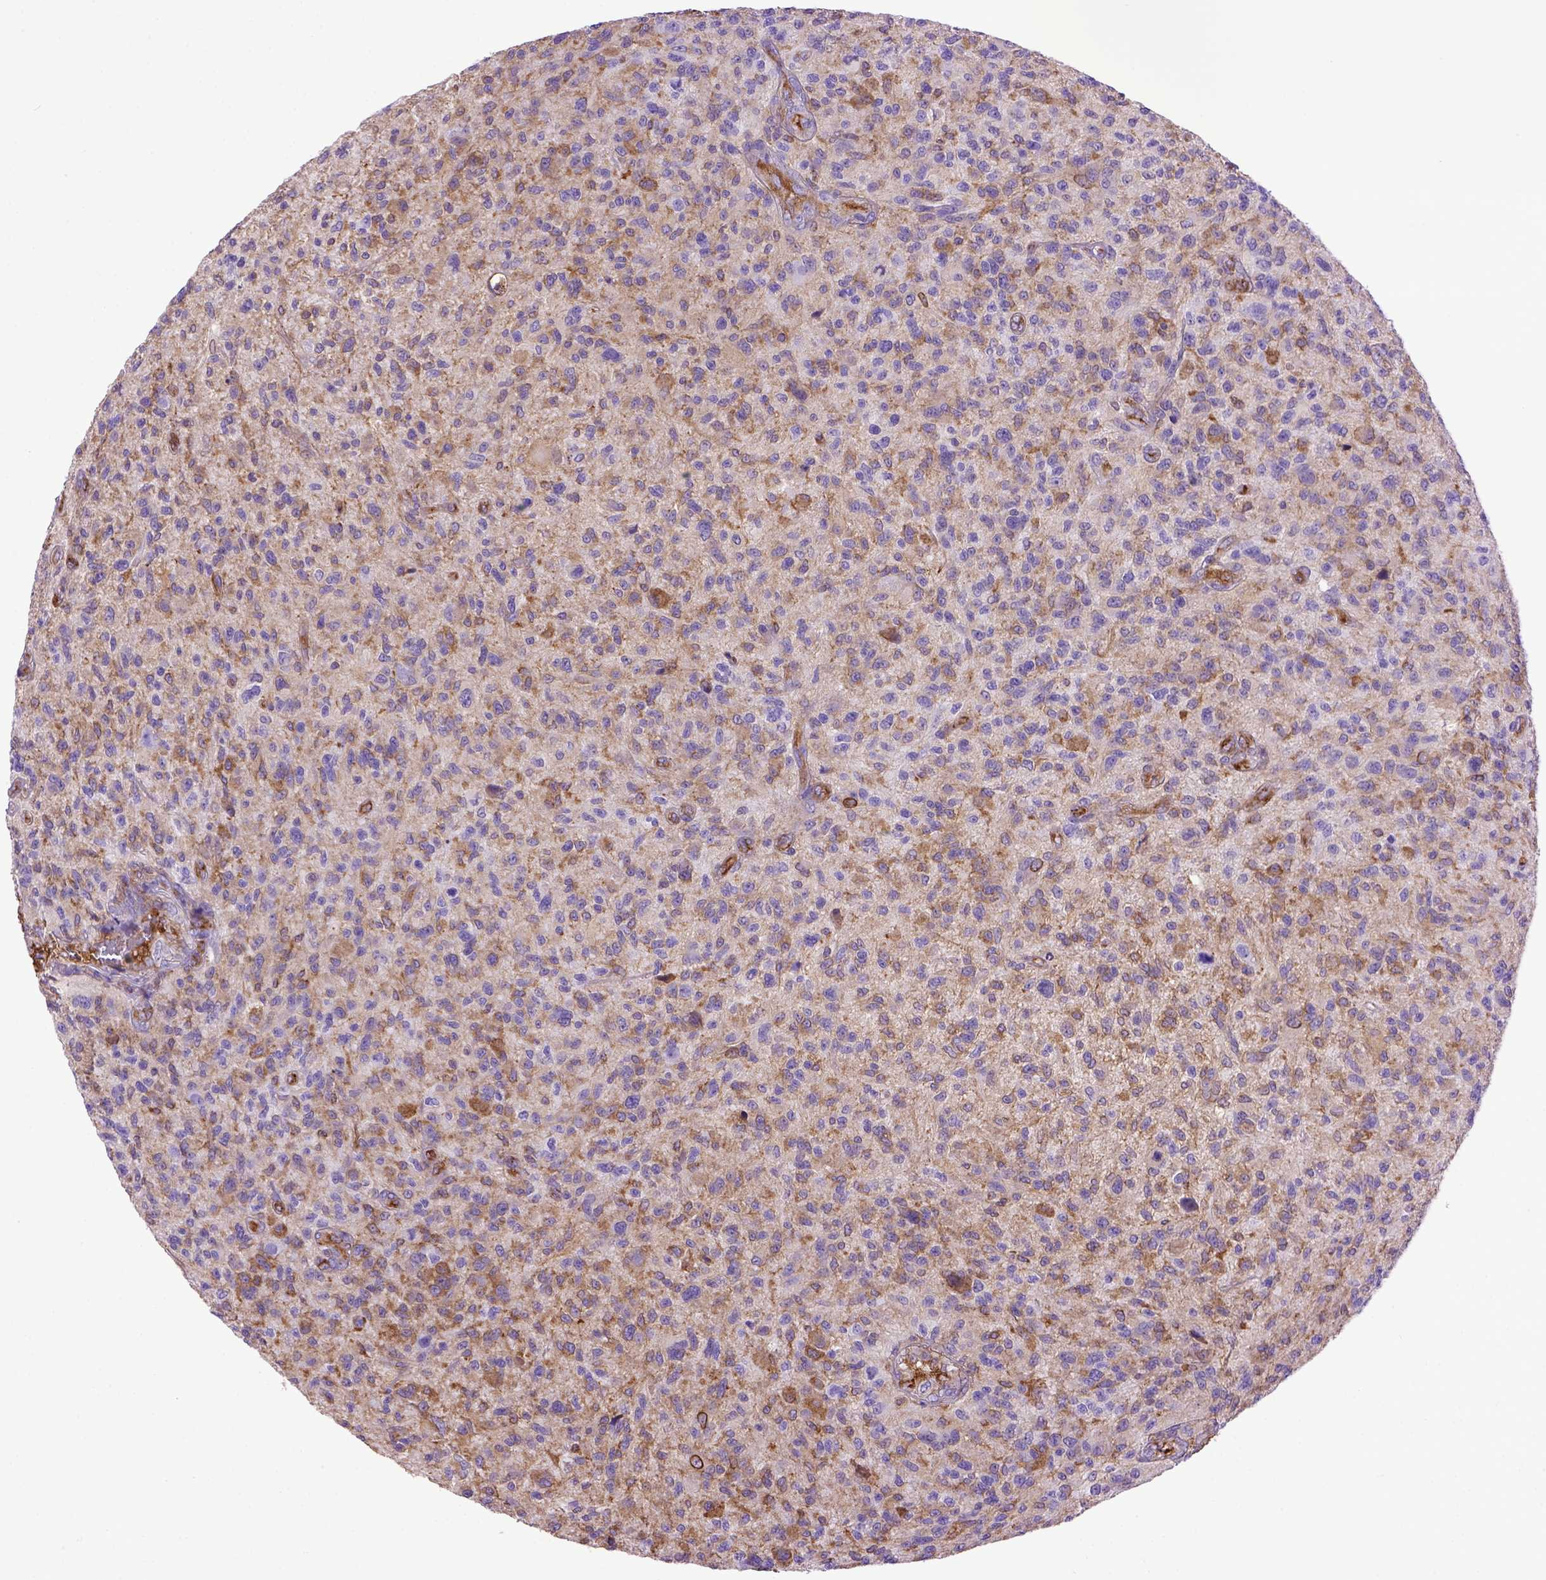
{"staining": {"intensity": "moderate", "quantity": "<25%", "location": "cytoplasmic/membranous"}, "tissue": "glioma", "cell_type": "Tumor cells", "image_type": "cancer", "snomed": [{"axis": "morphology", "description": "Glioma, malignant, High grade"}, {"axis": "topography", "description": "Brain"}], "caption": "IHC histopathology image of human glioma stained for a protein (brown), which demonstrates low levels of moderate cytoplasmic/membranous staining in approximately <25% of tumor cells.", "gene": "MVP", "patient": {"sex": "male", "age": 47}}